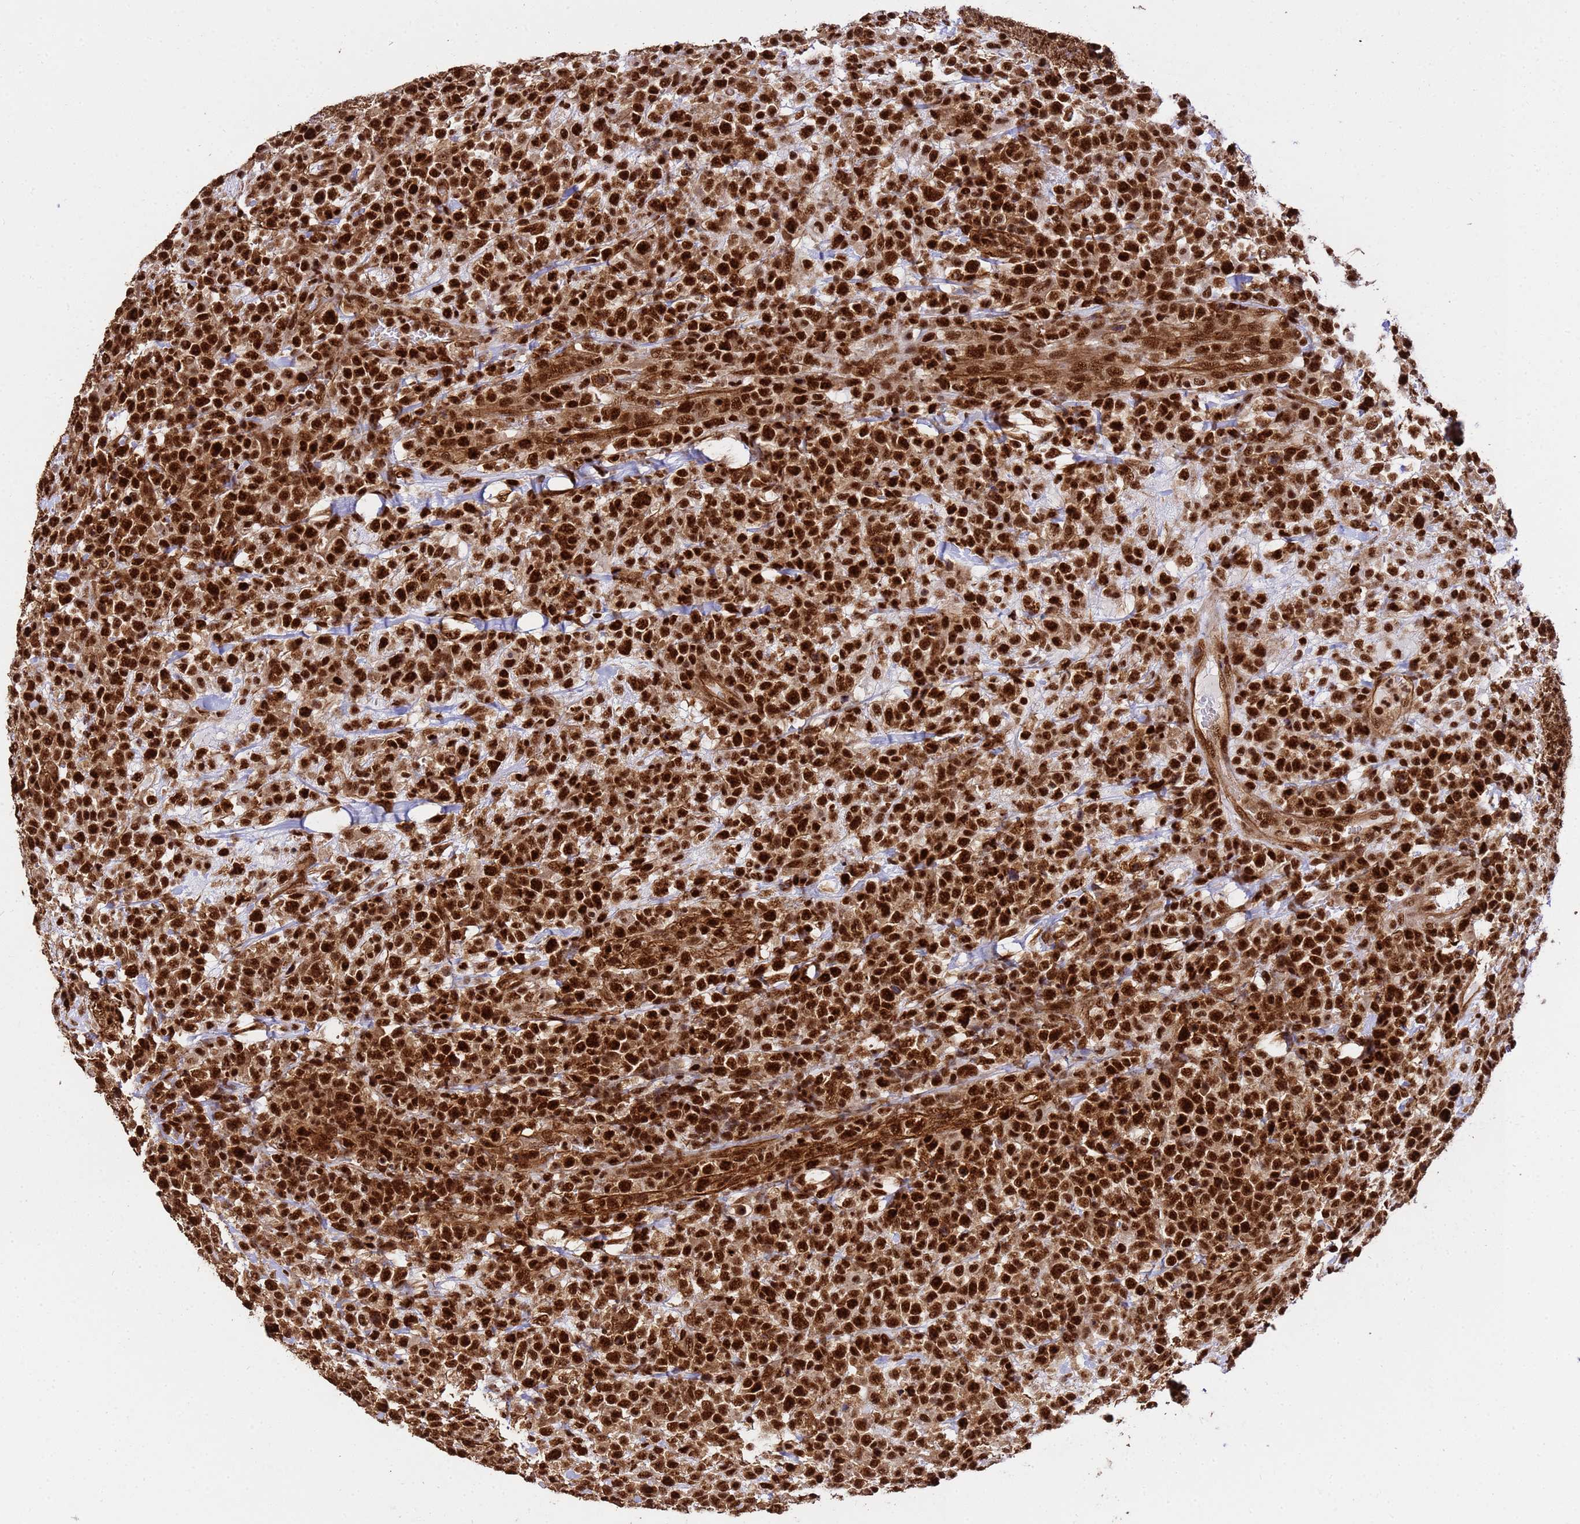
{"staining": {"intensity": "strong", "quantity": ">75%", "location": "nuclear"}, "tissue": "lymphoma", "cell_type": "Tumor cells", "image_type": "cancer", "snomed": [{"axis": "morphology", "description": "Malignant lymphoma, non-Hodgkin's type, High grade"}, {"axis": "topography", "description": "Colon"}], "caption": "There is high levels of strong nuclear expression in tumor cells of lymphoma, as demonstrated by immunohistochemical staining (brown color).", "gene": "SYF2", "patient": {"sex": "female", "age": 53}}